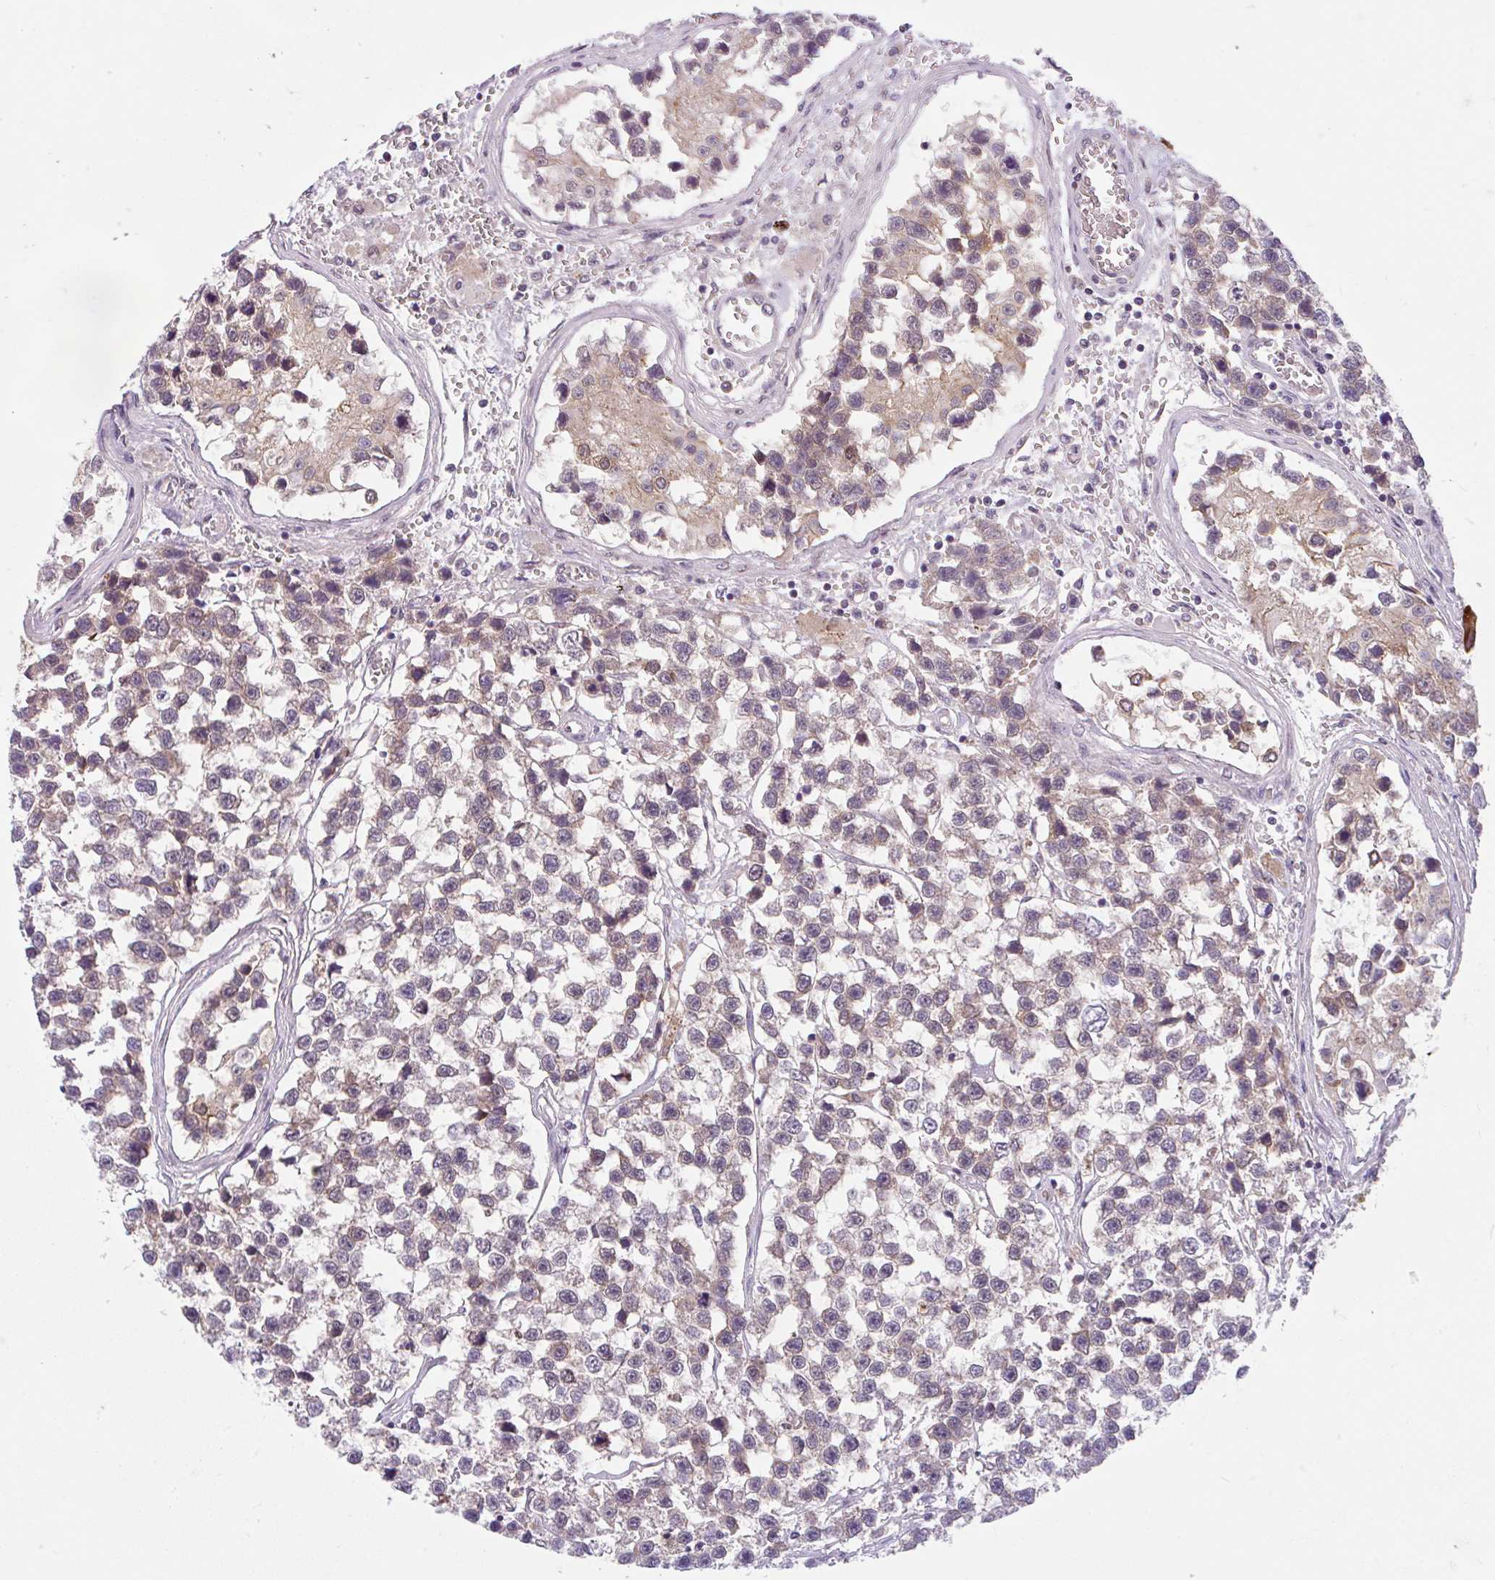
{"staining": {"intensity": "weak", "quantity": ">75%", "location": "cytoplasmic/membranous,nuclear"}, "tissue": "testis cancer", "cell_type": "Tumor cells", "image_type": "cancer", "snomed": [{"axis": "morphology", "description": "Seminoma, NOS"}, {"axis": "topography", "description": "Testis"}], "caption": "Immunohistochemical staining of seminoma (testis) shows low levels of weak cytoplasmic/membranous and nuclear protein staining in approximately >75% of tumor cells. (Brightfield microscopy of DAB IHC at high magnification).", "gene": "RALBP1", "patient": {"sex": "male", "age": 26}}